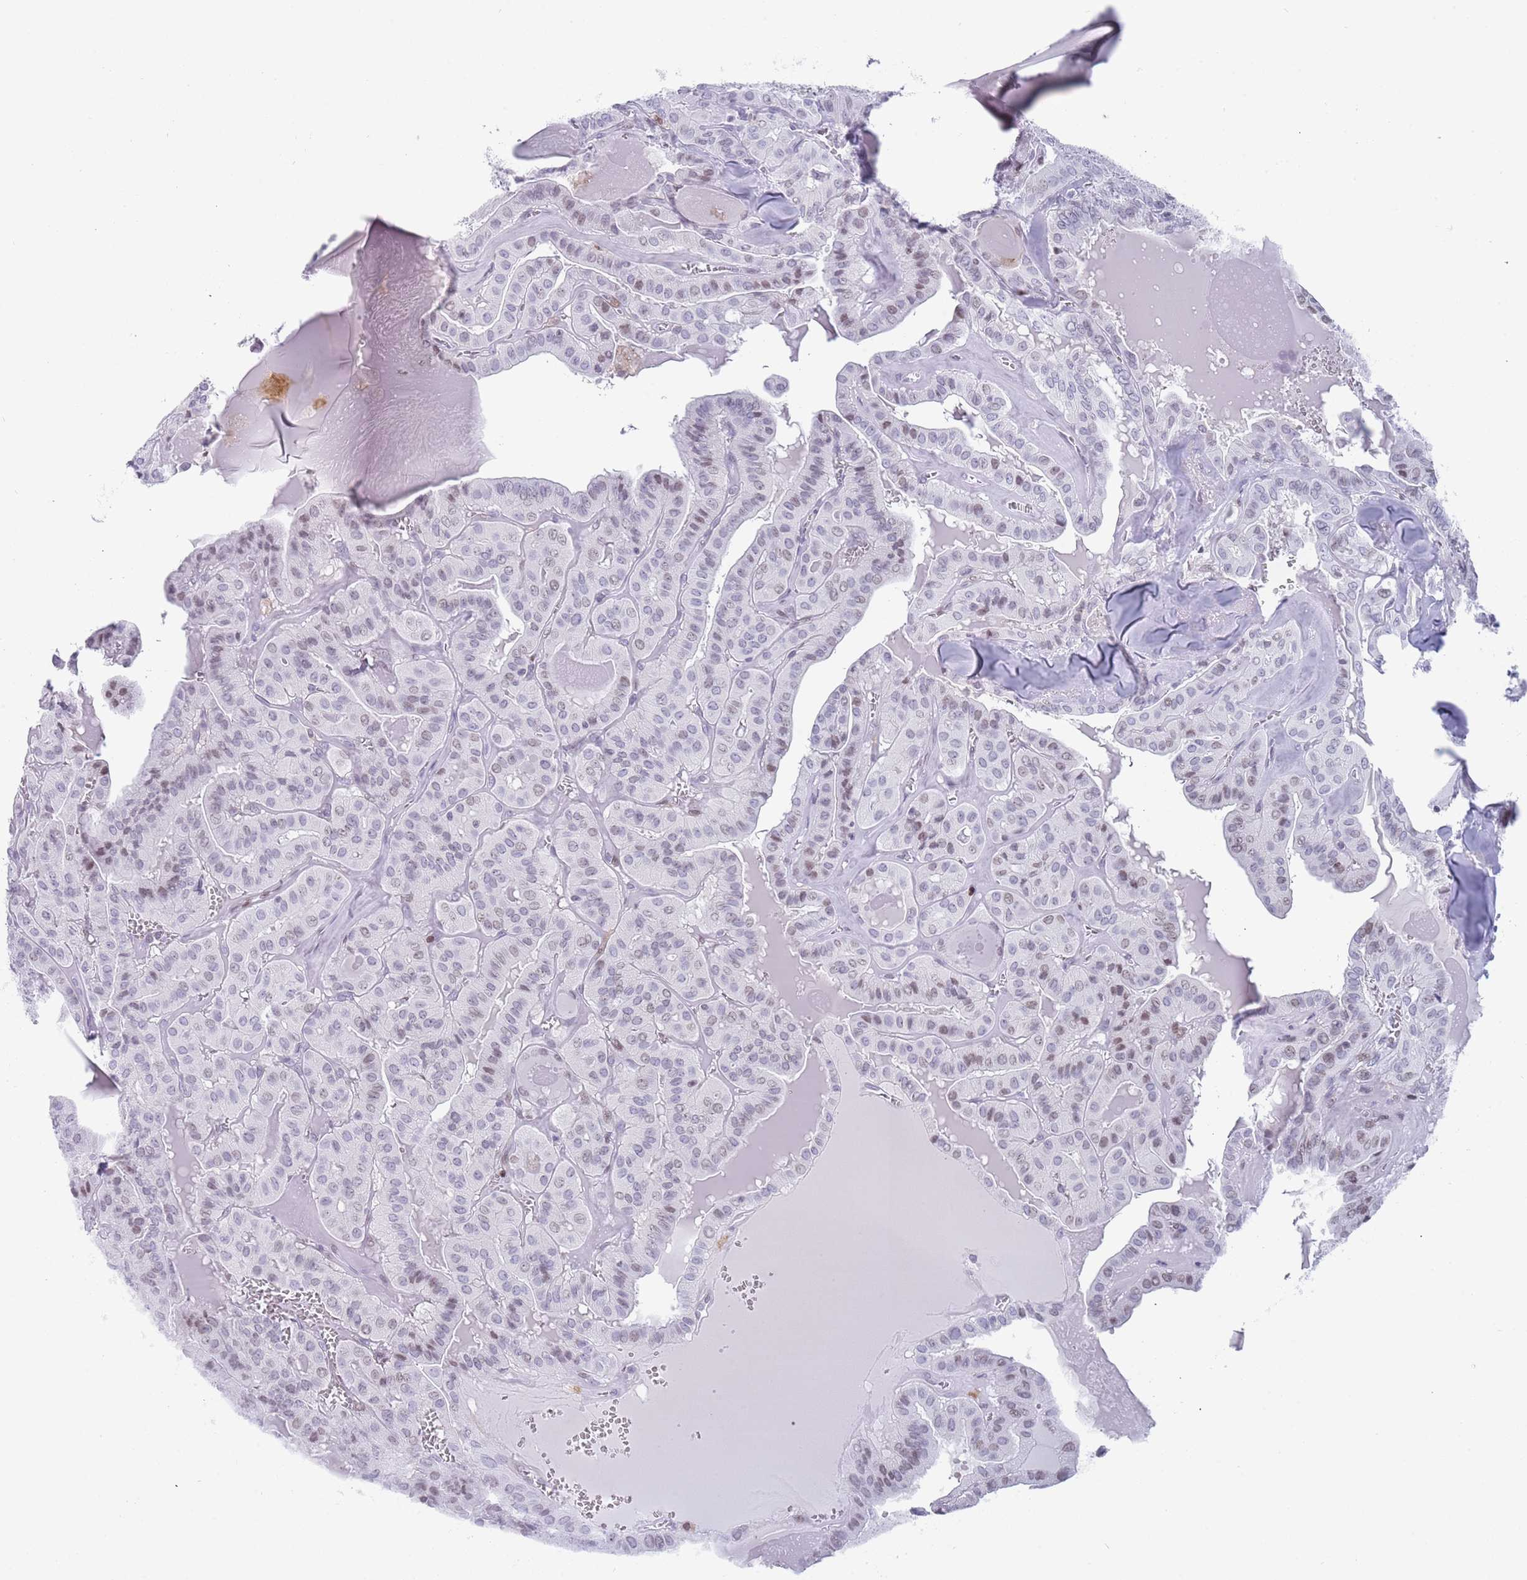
{"staining": {"intensity": "moderate", "quantity": "<25%", "location": "nuclear"}, "tissue": "thyroid cancer", "cell_type": "Tumor cells", "image_type": "cancer", "snomed": [{"axis": "morphology", "description": "Papillary adenocarcinoma, NOS"}, {"axis": "topography", "description": "Thyroid gland"}], "caption": "Thyroid cancer (papillary adenocarcinoma) tissue exhibits moderate nuclear positivity in about <25% of tumor cells, visualized by immunohistochemistry. (brown staining indicates protein expression, while blue staining denotes nuclei).", "gene": "HDAC8", "patient": {"sex": "male", "age": 52}}